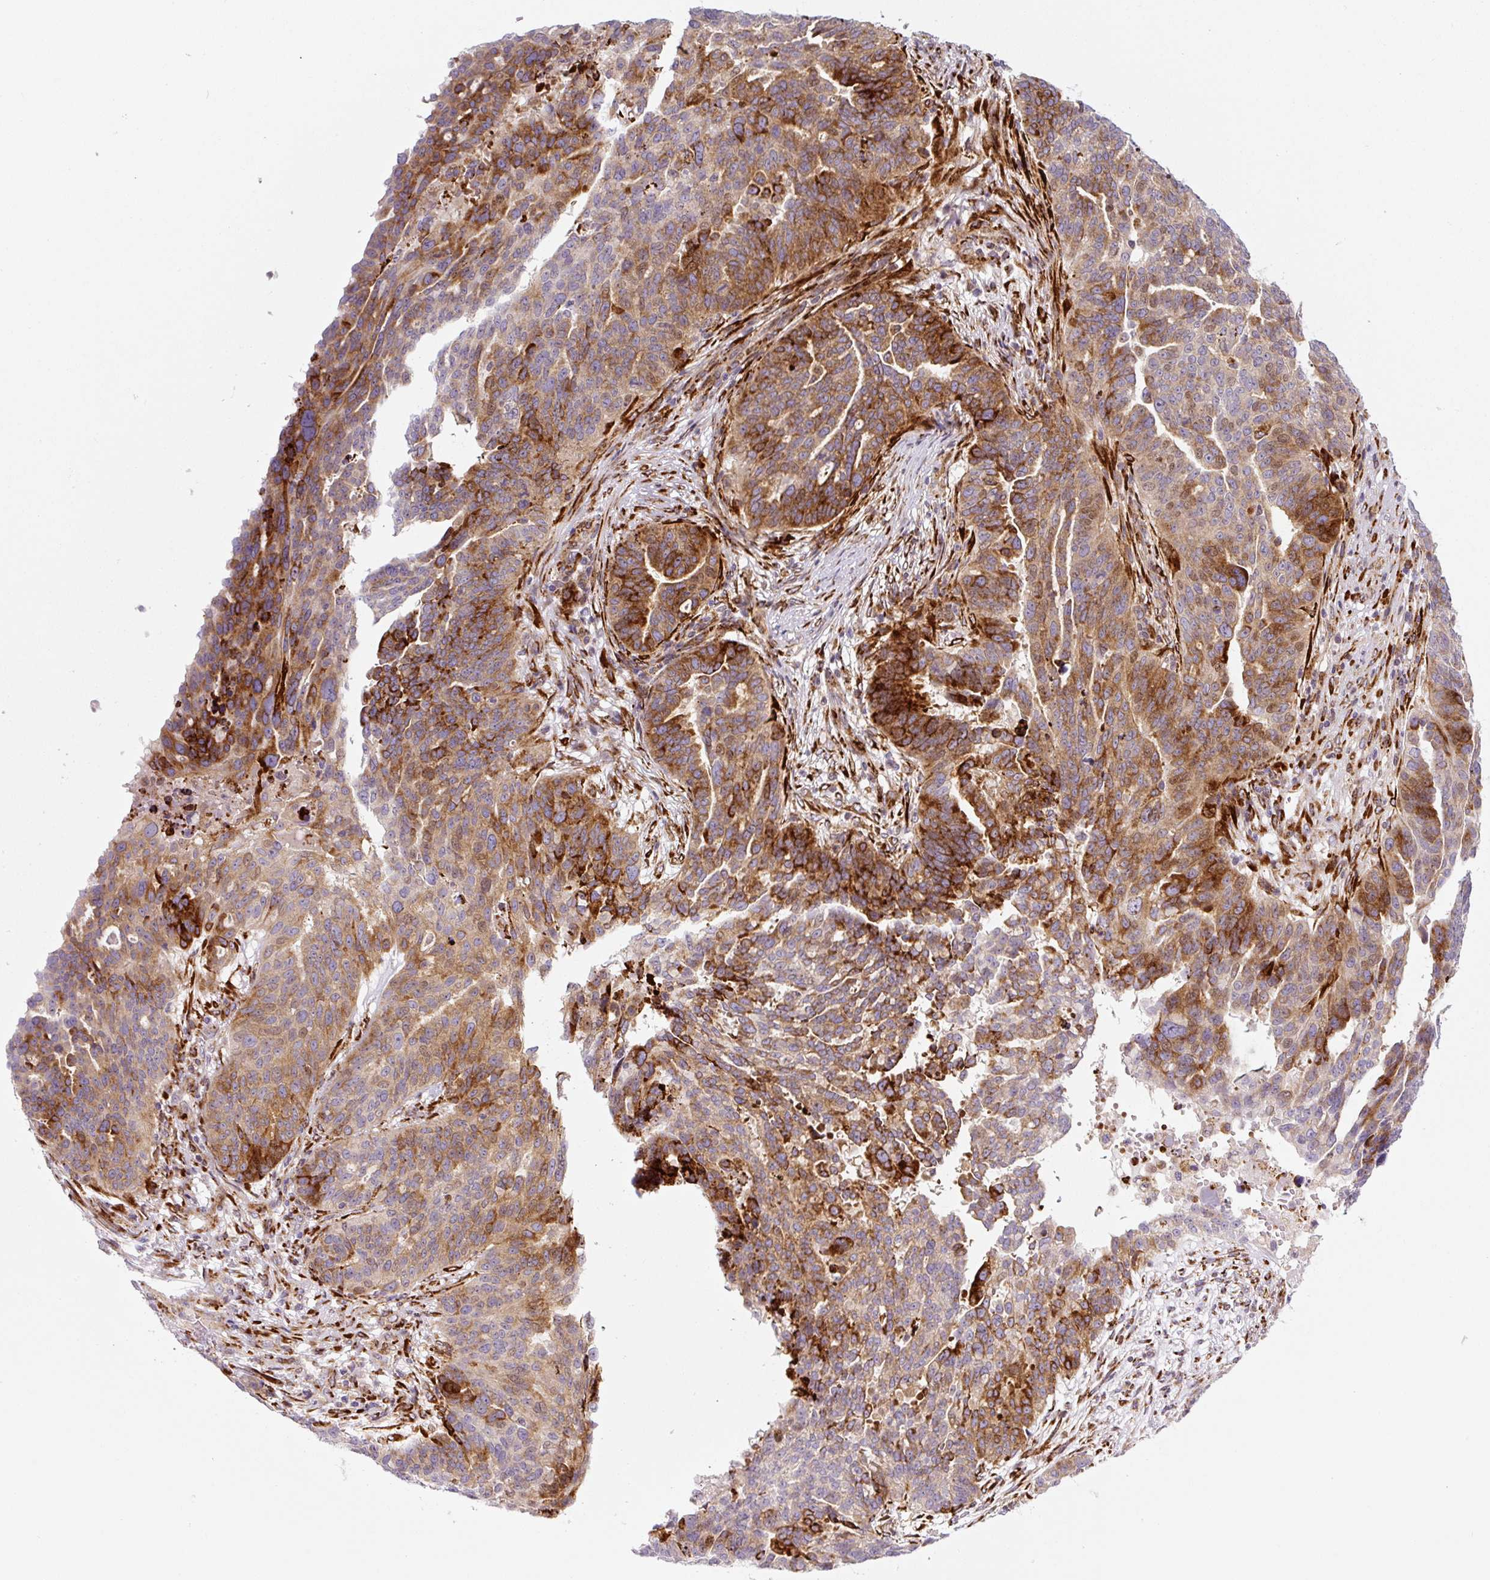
{"staining": {"intensity": "strong", "quantity": ">75%", "location": "cytoplasmic/membranous"}, "tissue": "ovarian cancer", "cell_type": "Tumor cells", "image_type": "cancer", "snomed": [{"axis": "morphology", "description": "Cystadenocarcinoma, serous, NOS"}, {"axis": "topography", "description": "Ovary"}], "caption": "A high amount of strong cytoplasmic/membranous expression is identified in approximately >75% of tumor cells in ovarian cancer tissue. The staining was performed using DAB, with brown indicating positive protein expression. Nuclei are stained blue with hematoxylin.", "gene": "DISP3", "patient": {"sex": "female", "age": 59}}